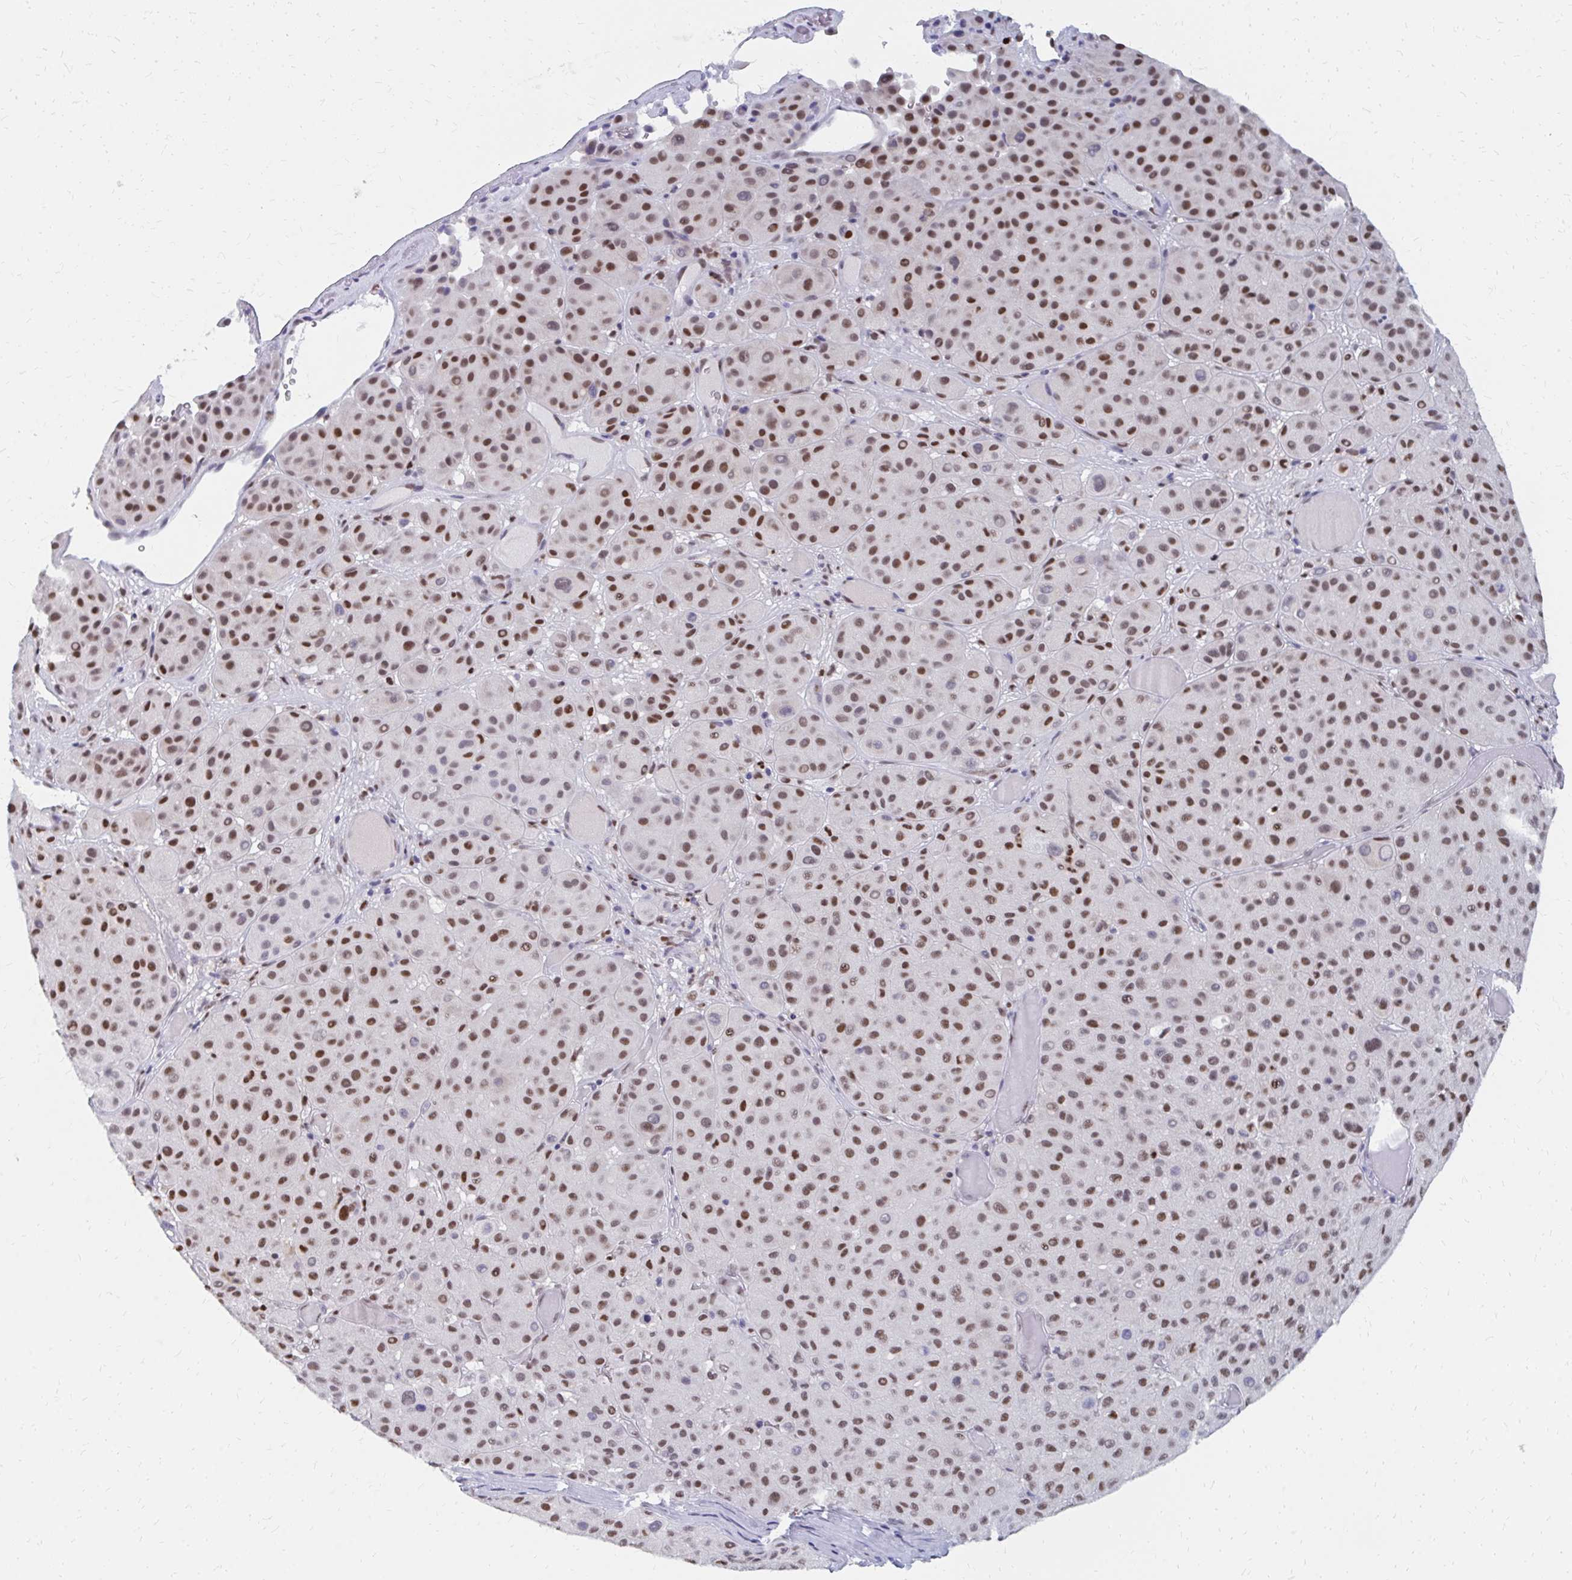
{"staining": {"intensity": "moderate", "quantity": ">75%", "location": "nuclear"}, "tissue": "melanoma", "cell_type": "Tumor cells", "image_type": "cancer", "snomed": [{"axis": "morphology", "description": "Malignant melanoma, Metastatic site"}, {"axis": "topography", "description": "Smooth muscle"}], "caption": "The photomicrograph displays a brown stain indicating the presence of a protein in the nuclear of tumor cells in melanoma. (DAB (3,3'-diaminobenzidine) = brown stain, brightfield microscopy at high magnification).", "gene": "PLK3", "patient": {"sex": "male", "age": 41}}